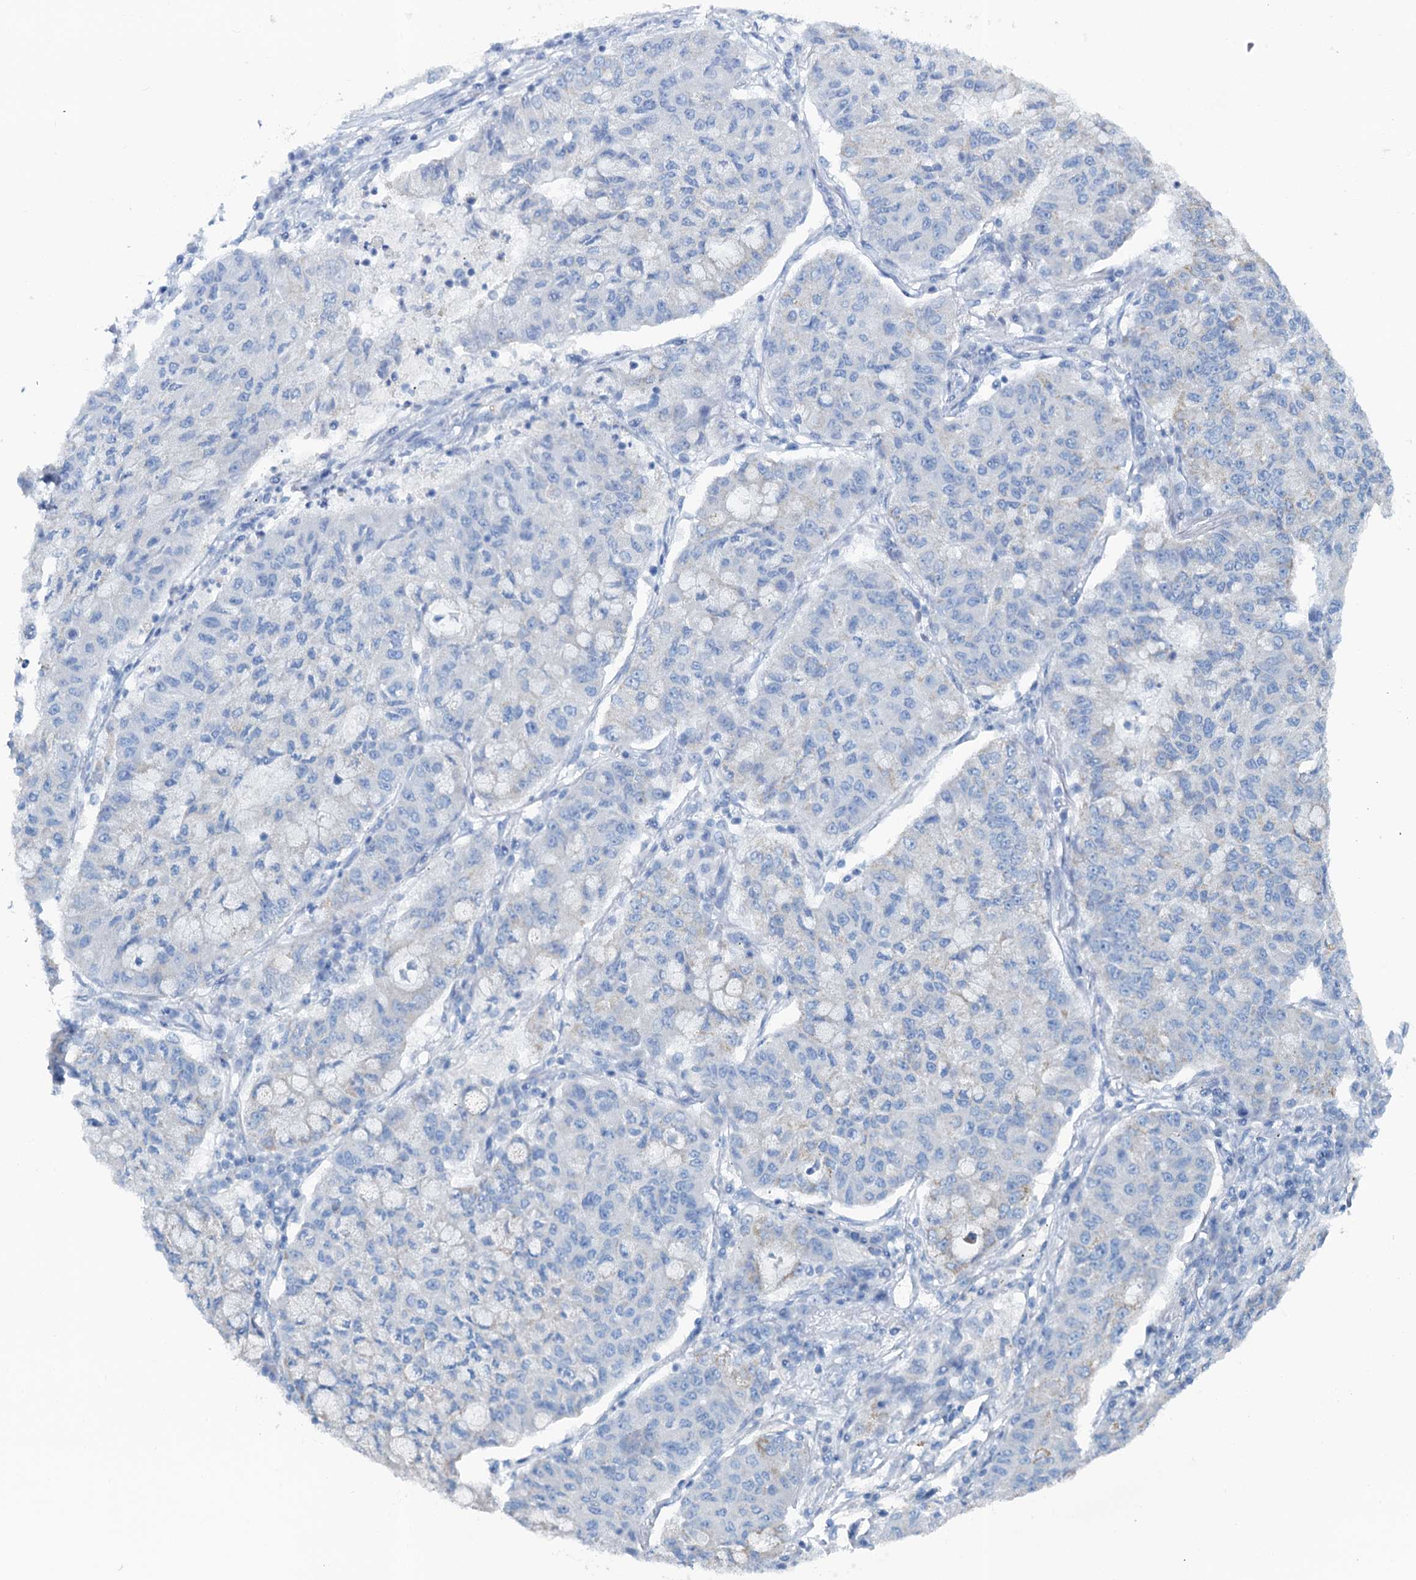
{"staining": {"intensity": "negative", "quantity": "none", "location": "none"}, "tissue": "lung cancer", "cell_type": "Tumor cells", "image_type": "cancer", "snomed": [{"axis": "morphology", "description": "Squamous cell carcinoma, NOS"}, {"axis": "topography", "description": "Lung"}], "caption": "Human lung cancer stained for a protein using immunohistochemistry (IHC) exhibits no positivity in tumor cells.", "gene": "SLC1A3", "patient": {"sex": "male", "age": 74}}